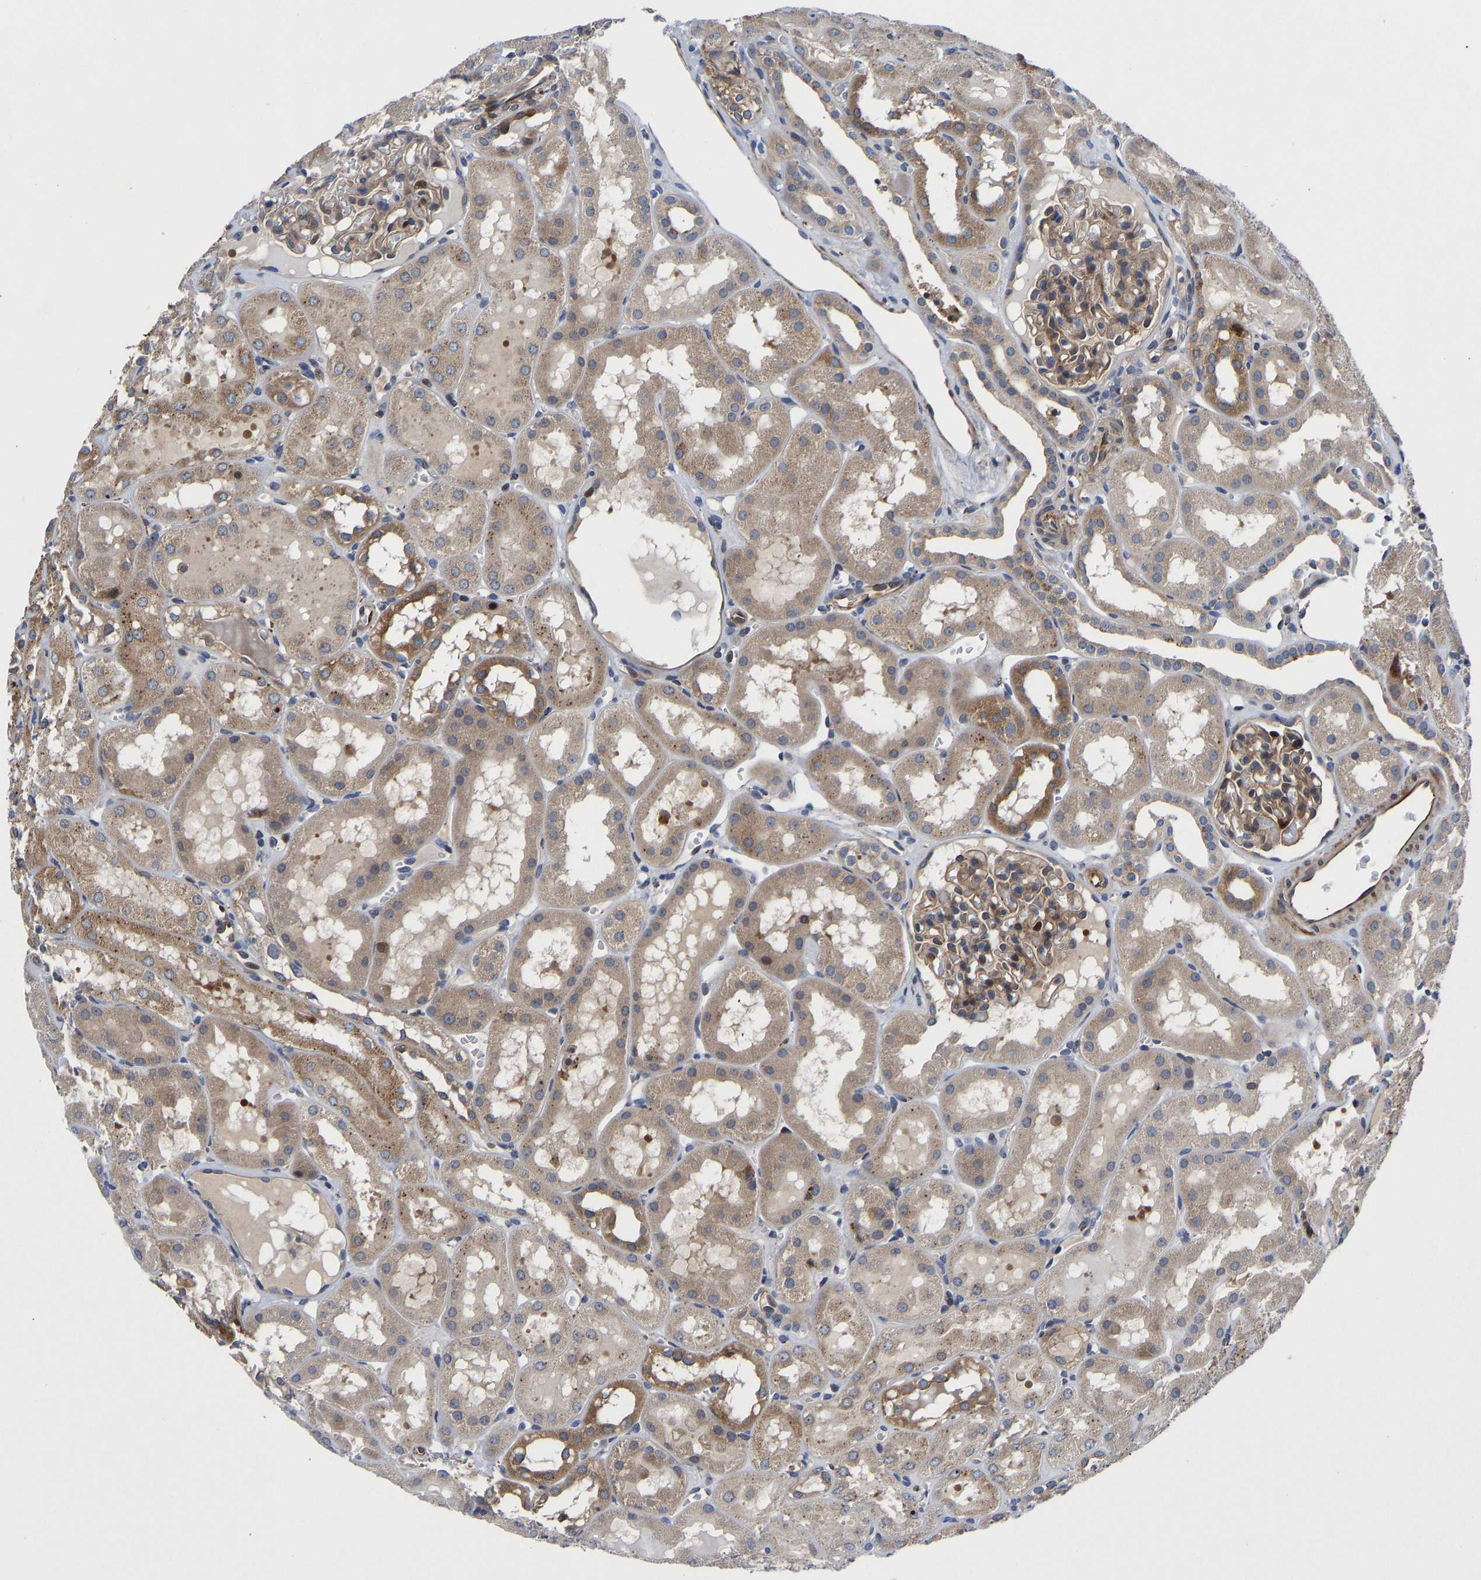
{"staining": {"intensity": "moderate", "quantity": ">75%", "location": "cytoplasmic/membranous"}, "tissue": "kidney", "cell_type": "Cells in glomeruli", "image_type": "normal", "snomed": [{"axis": "morphology", "description": "Normal tissue, NOS"}, {"axis": "topography", "description": "Kidney"}, {"axis": "topography", "description": "Urinary bladder"}], "caption": "An image of human kidney stained for a protein reveals moderate cytoplasmic/membranous brown staining in cells in glomeruli. Immunohistochemistry (ihc) stains the protein in brown and the nuclei are stained blue.", "gene": "TMEM38B", "patient": {"sex": "male", "age": 16}}